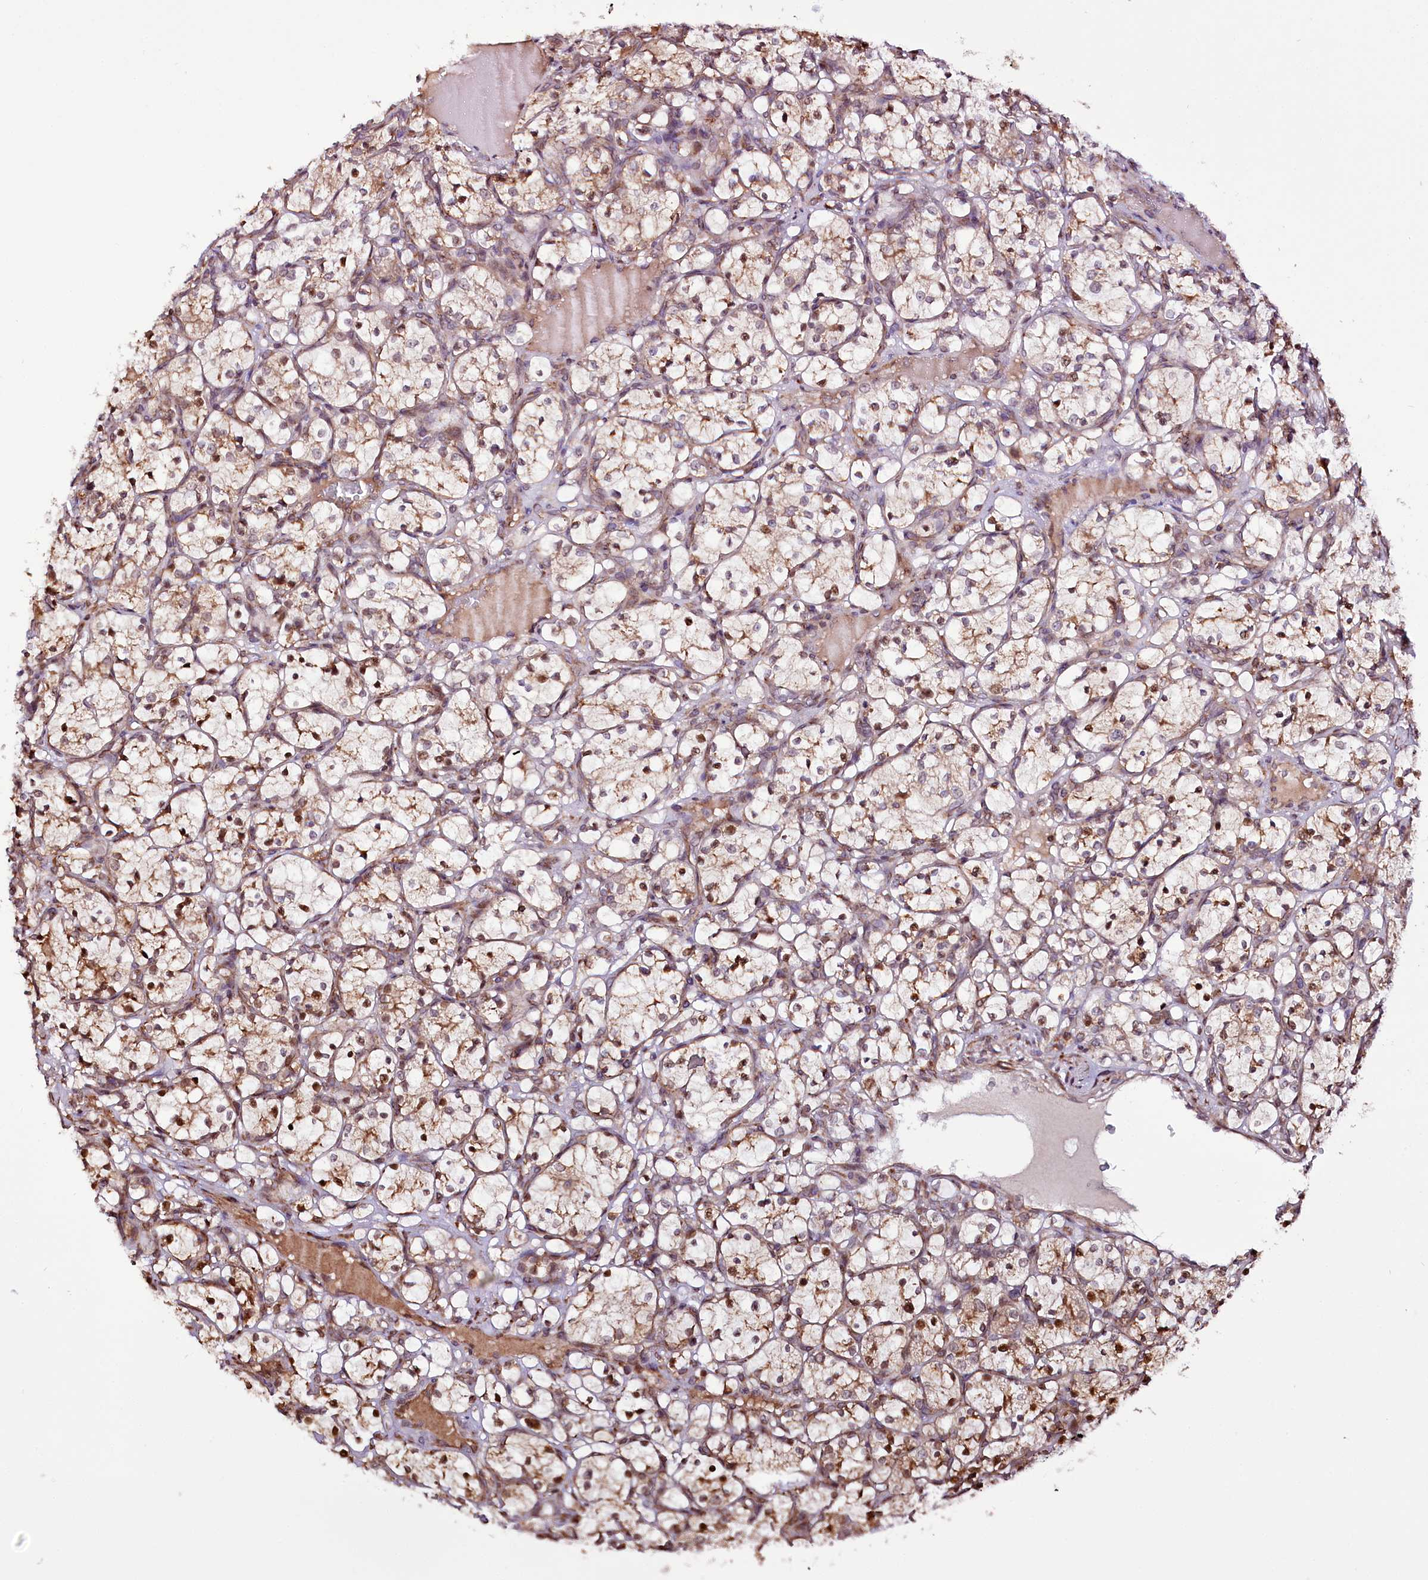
{"staining": {"intensity": "moderate", "quantity": "25%-75%", "location": "cytoplasmic/membranous,nuclear"}, "tissue": "renal cancer", "cell_type": "Tumor cells", "image_type": "cancer", "snomed": [{"axis": "morphology", "description": "Adenocarcinoma, NOS"}, {"axis": "topography", "description": "Kidney"}], "caption": "Immunohistochemistry (IHC) of human adenocarcinoma (renal) demonstrates medium levels of moderate cytoplasmic/membranous and nuclear positivity in approximately 25%-75% of tumor cells.", "gene": "CUTC", "patient": {"sex": "female", "age": 69}}